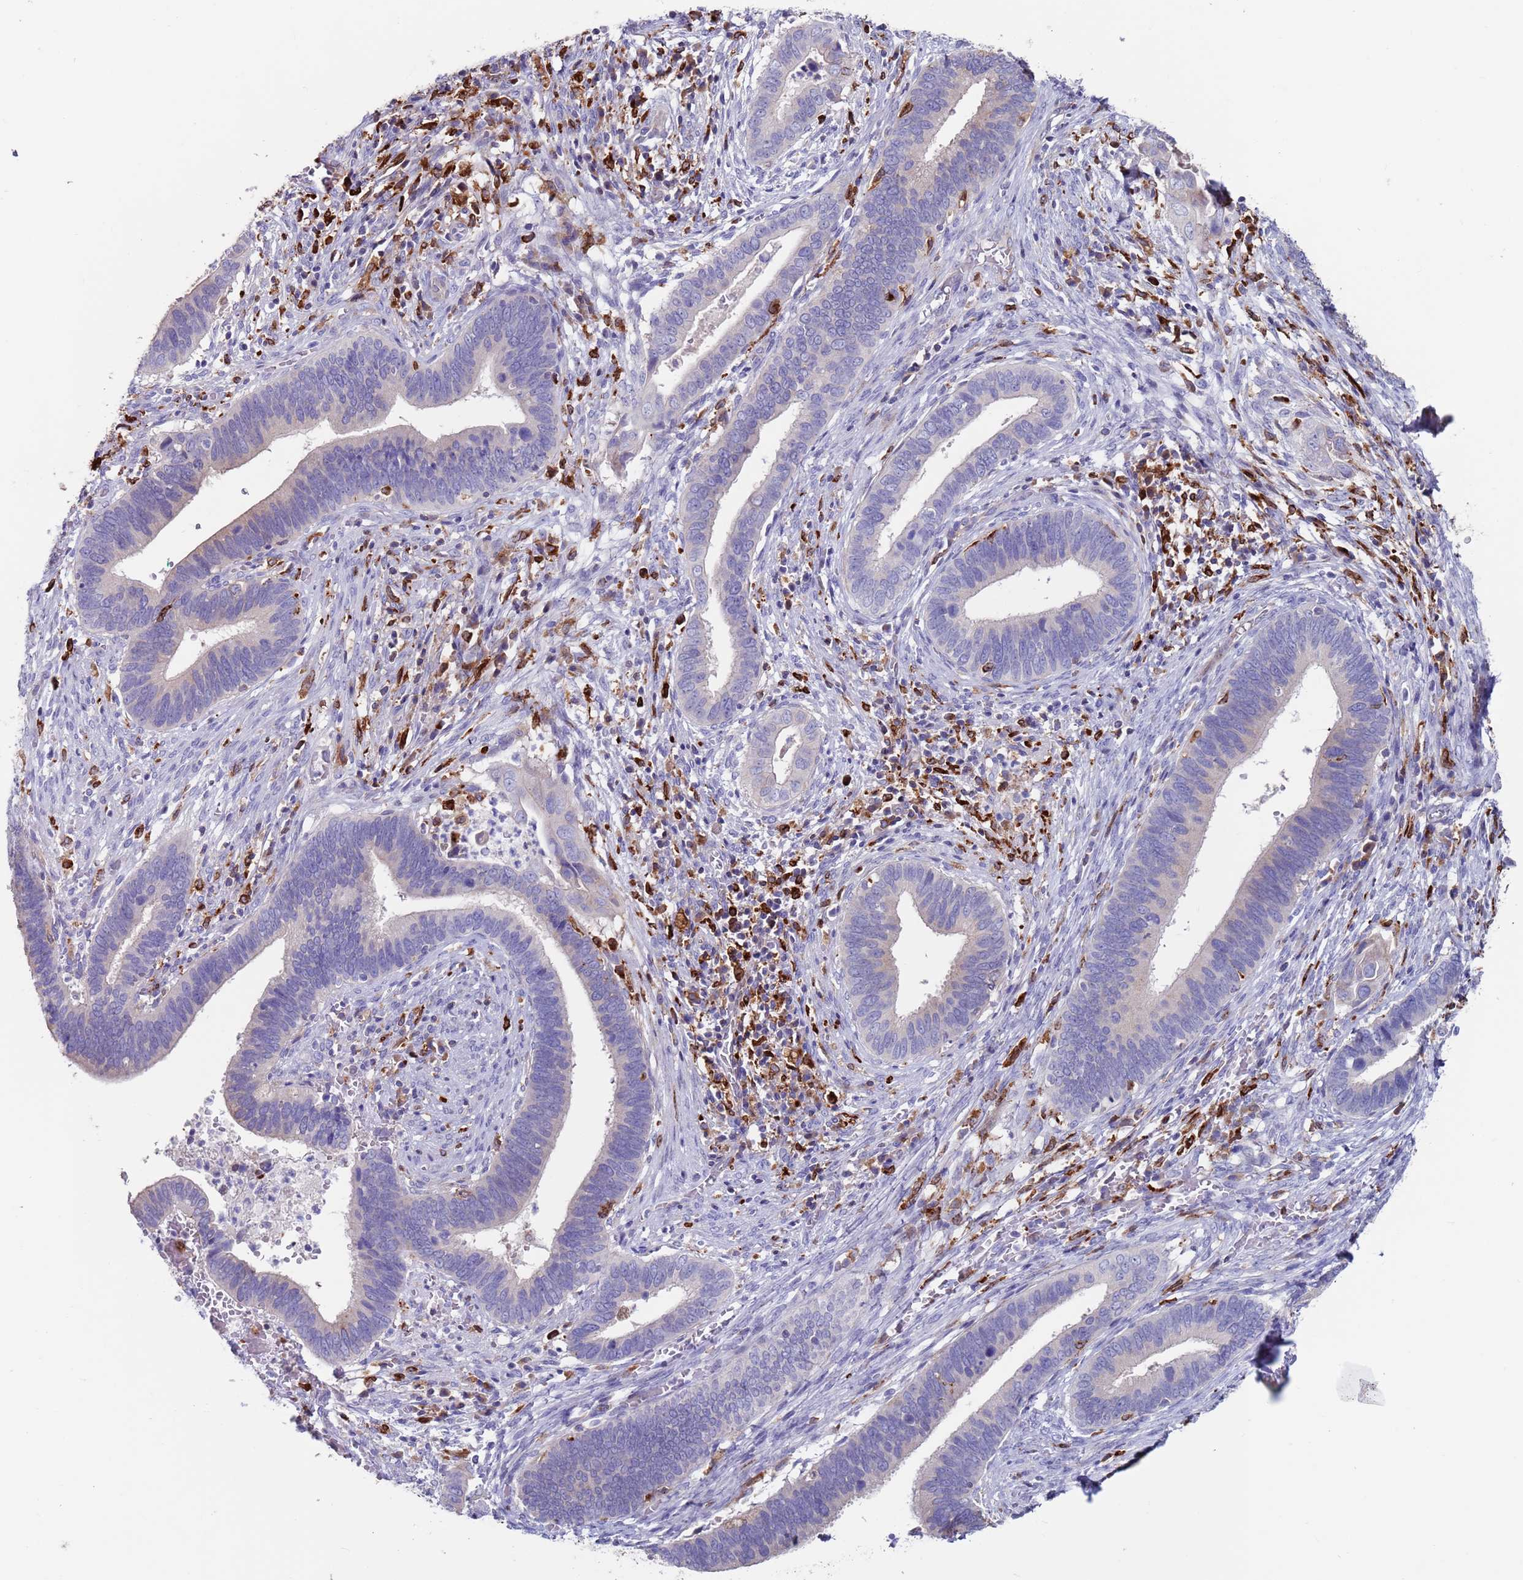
{"staining": {"intensity": "weak", "quantity": "<25%", "location": "cytoplasmic/membranous"}, "tissue": "cervical cancer", "cell_type": "Tumor cells", "image_type": "cancer", "snomed": [{"axis": "morphology", "description": "Adenocarcinoma, NOS"}, {"axis": "topography", "description": "Cervix"}], "caption": "A histopathology image of cervical cancer stained for a protein demonstrates no brown staining in tumor cells.", "gene": "GREB1L", "patient": {"sex": "female", "age": 42}}